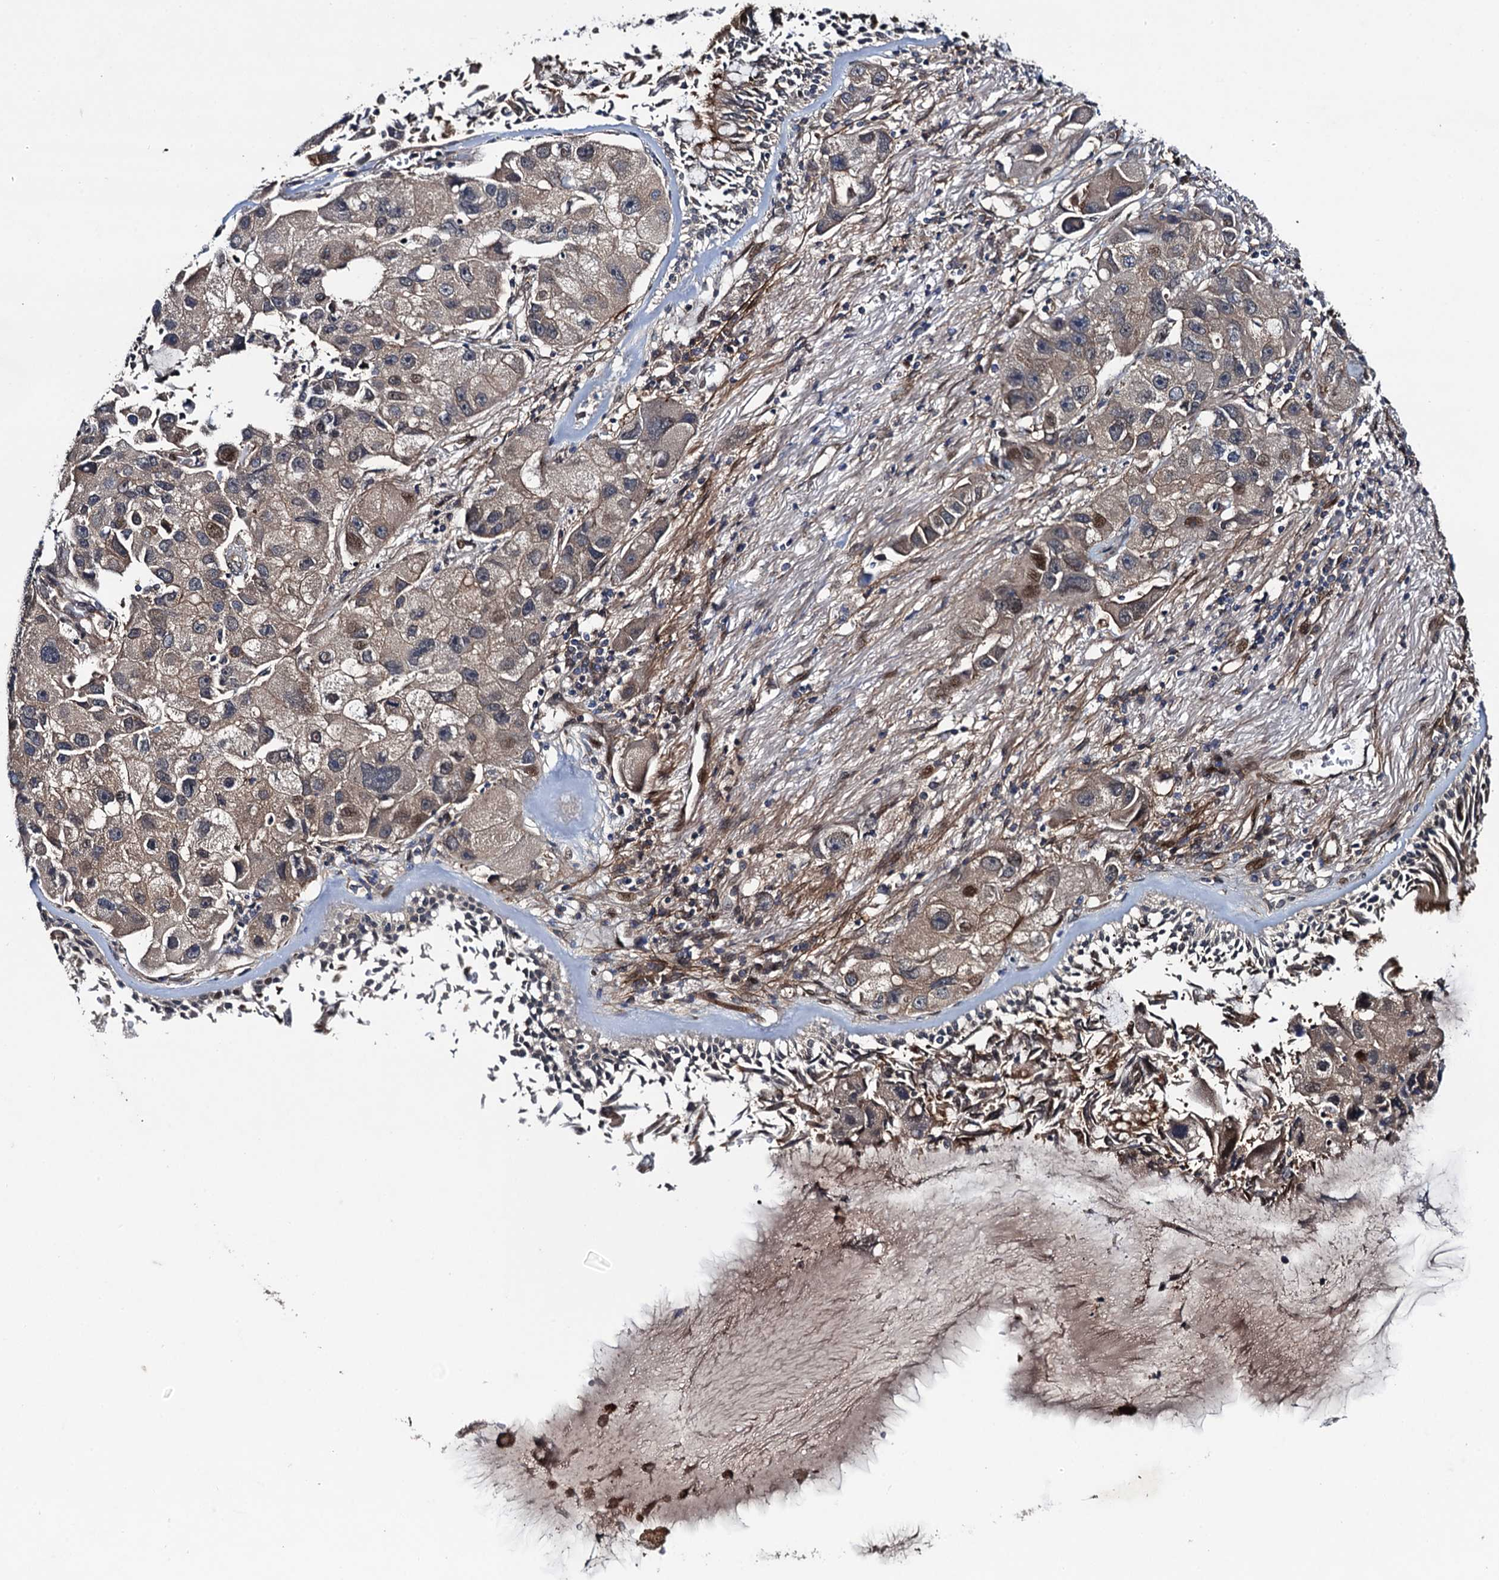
{"staining": {"intensity": "moderate", "quantity": "<25%", "location": "cytoplasmic/membranous,nuclear"}, "tissue": "lung cancer", "cell_type": "Tumor cells", "image_type": "cancer", "snomed": [{"axis": "morphology", "description": "Adenocarcinoma, NOS"}, {"axis": "topography", "description": "Lung"}], "caption": "Brown immunohistochemical staining in lung cancer (adenocarcinoma) demonstrates moderate cytoplasmic/membranous and nuclear staining in approximately <25% of tumor cells.", "gene": "RHOBTB1", "patient": {"sex": "female", "age": 54}}